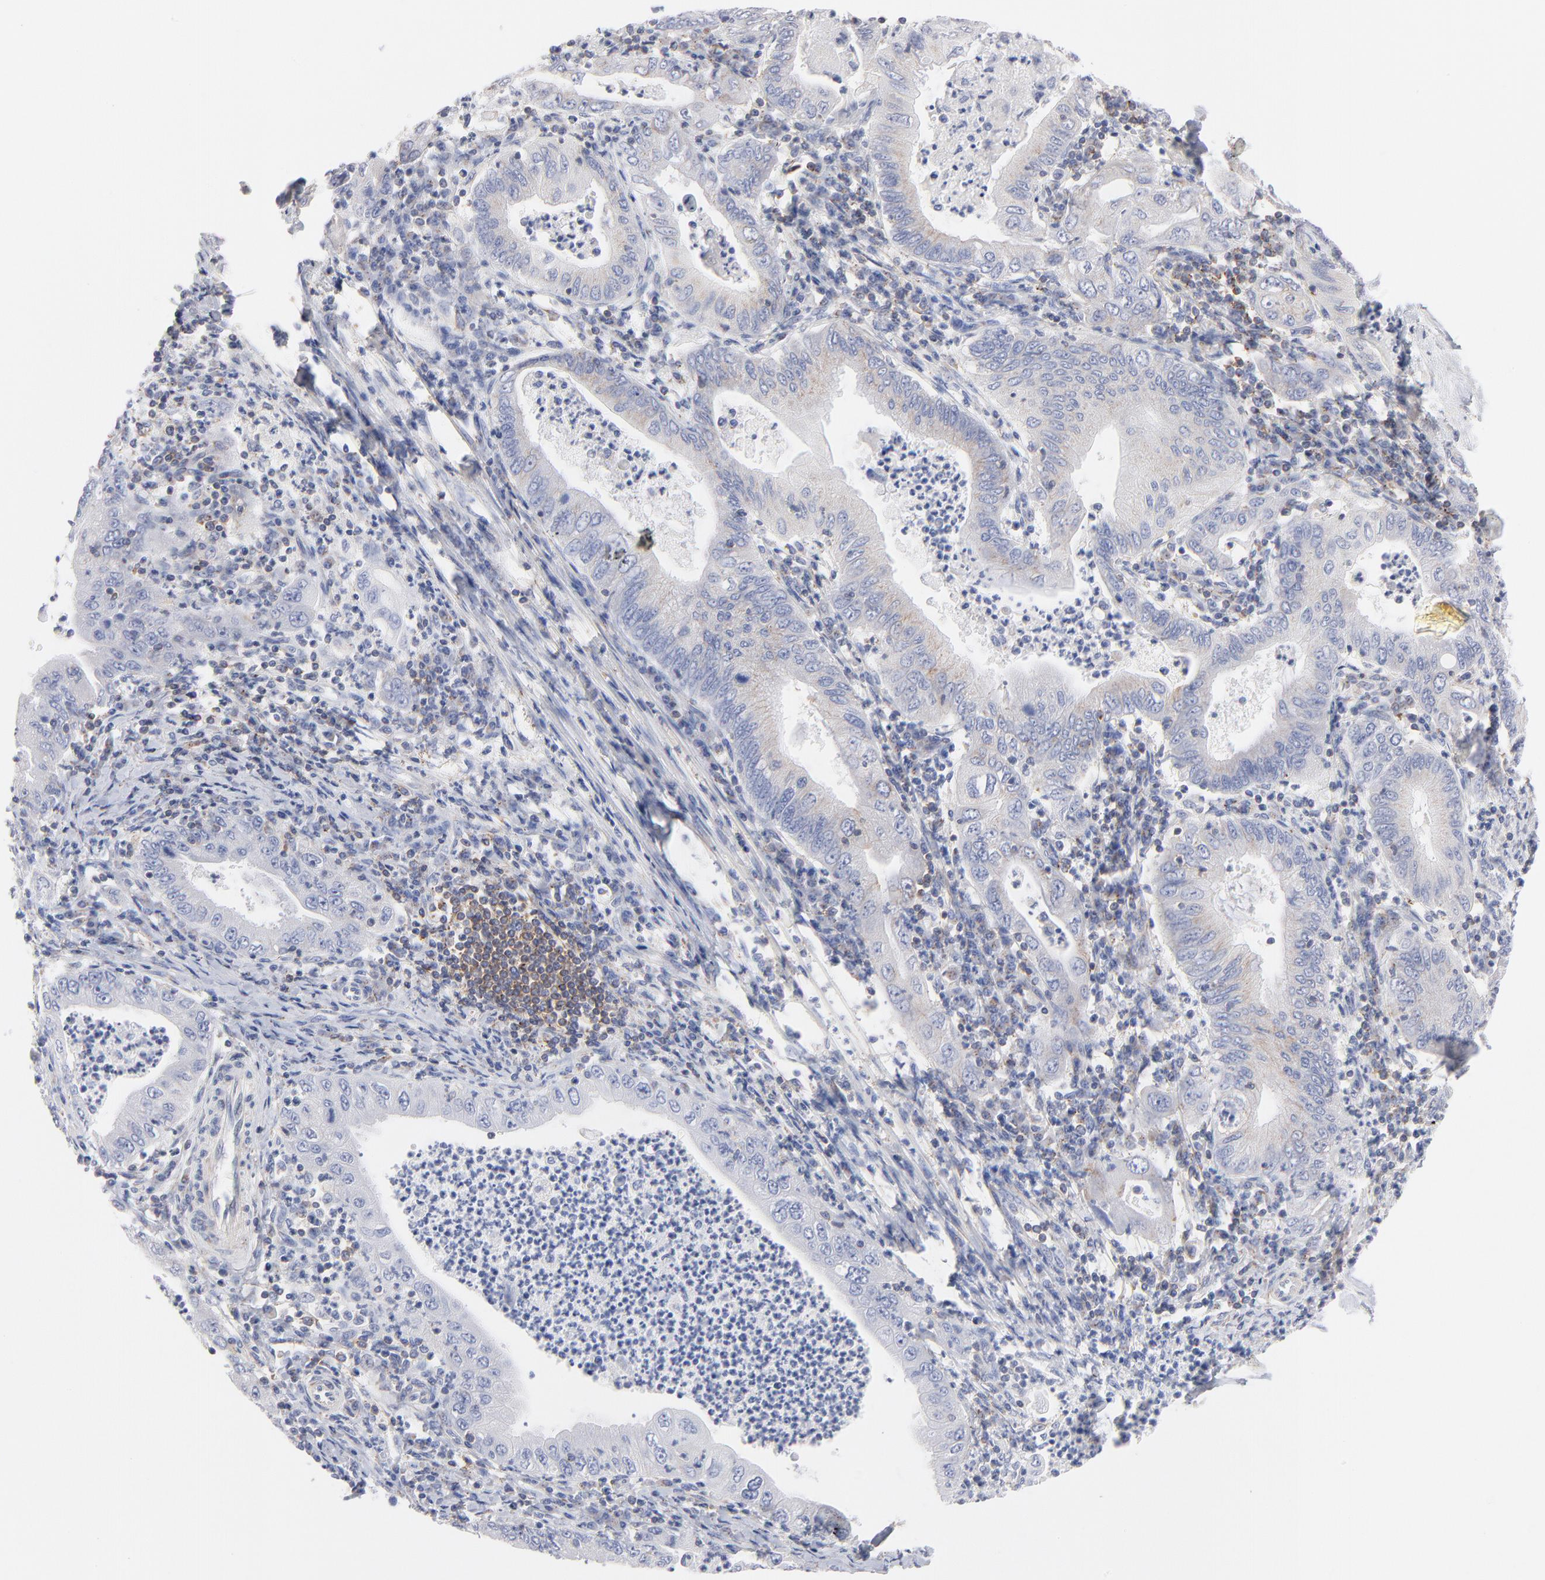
{"staining": {"intensity": "negative", "quantity": "none", "location": "none"}, "tissue": "stomach cancer", "cell_type": "Tumor cells", "image_type": "cancer", "snomed": [{"axis": "morphology", "description": "Normal tissue, NOS"}, {"axis": "morphology", "description": "Adenocarcinoma, NOS"}, {"axis": "topography", "description": "Esophagus"}, {"axis": "topography", "description": "Stomach, upper"}, {"axis": "topography", "description": "Peripheral nerve tissue"}], "caption": "Image shows no protein expression in tumor cells of adenocarcinoma (stomach) tissue.", "gene": "SEPTIN6", "patient": {"sex": "male", "age": 62}}